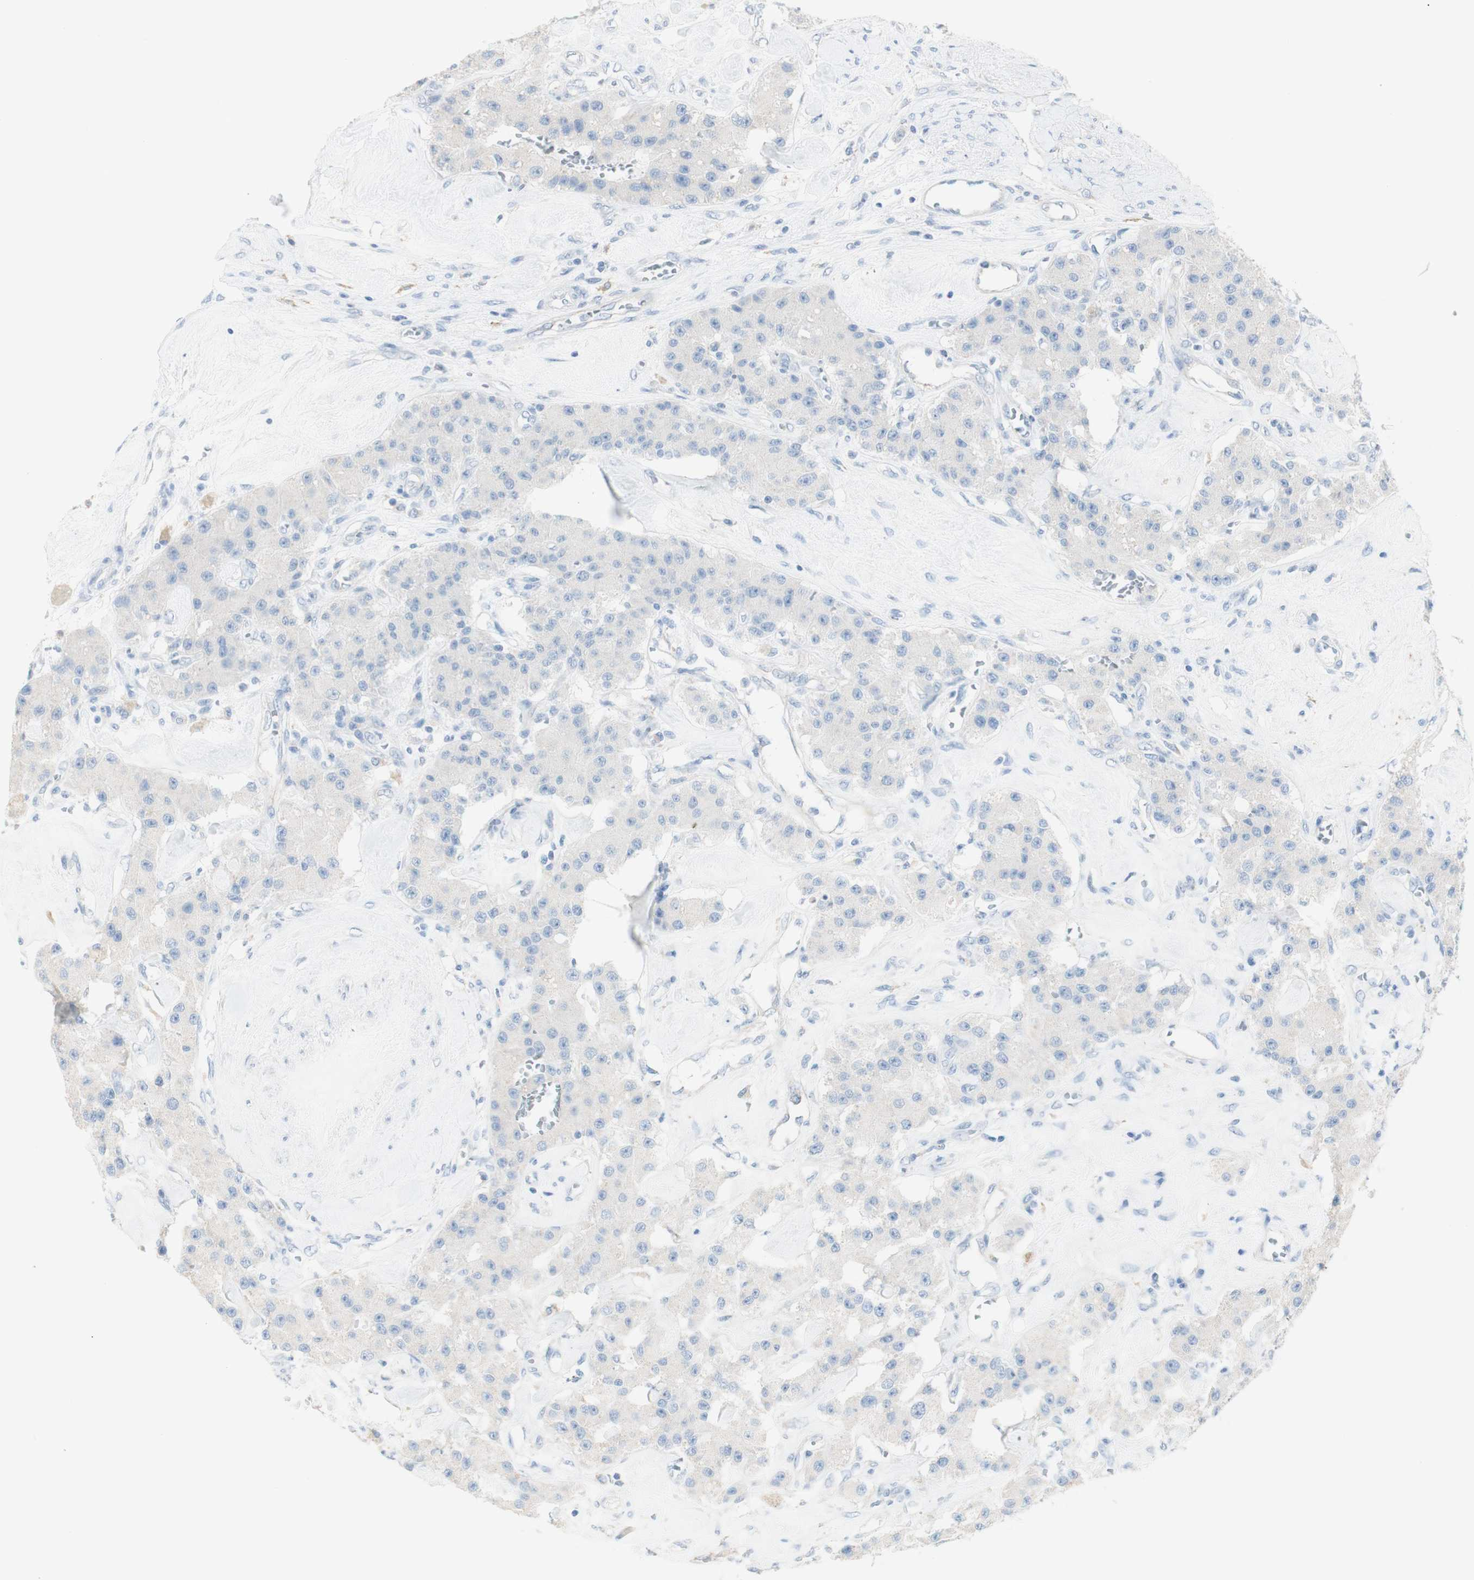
{"staining": {"intensity": "negative", "quantity": "none", "location": "none"}, "tissue": "carcinoid", "cell_type": "Tumor cells", "image_type": "cancer", "snomed": [{"axis": "morphology", "description": "Carcinoid, malignant, NOS"}, {"axis": "topography", "description": "Pancreas"}], "caption": "A micrograph of human carcinoid is negative for staining in tumor cells. (DAB immunohistochemistry, high magnification).", "gene": "ART3", "patient": {"sex": "male", "age": 41}}